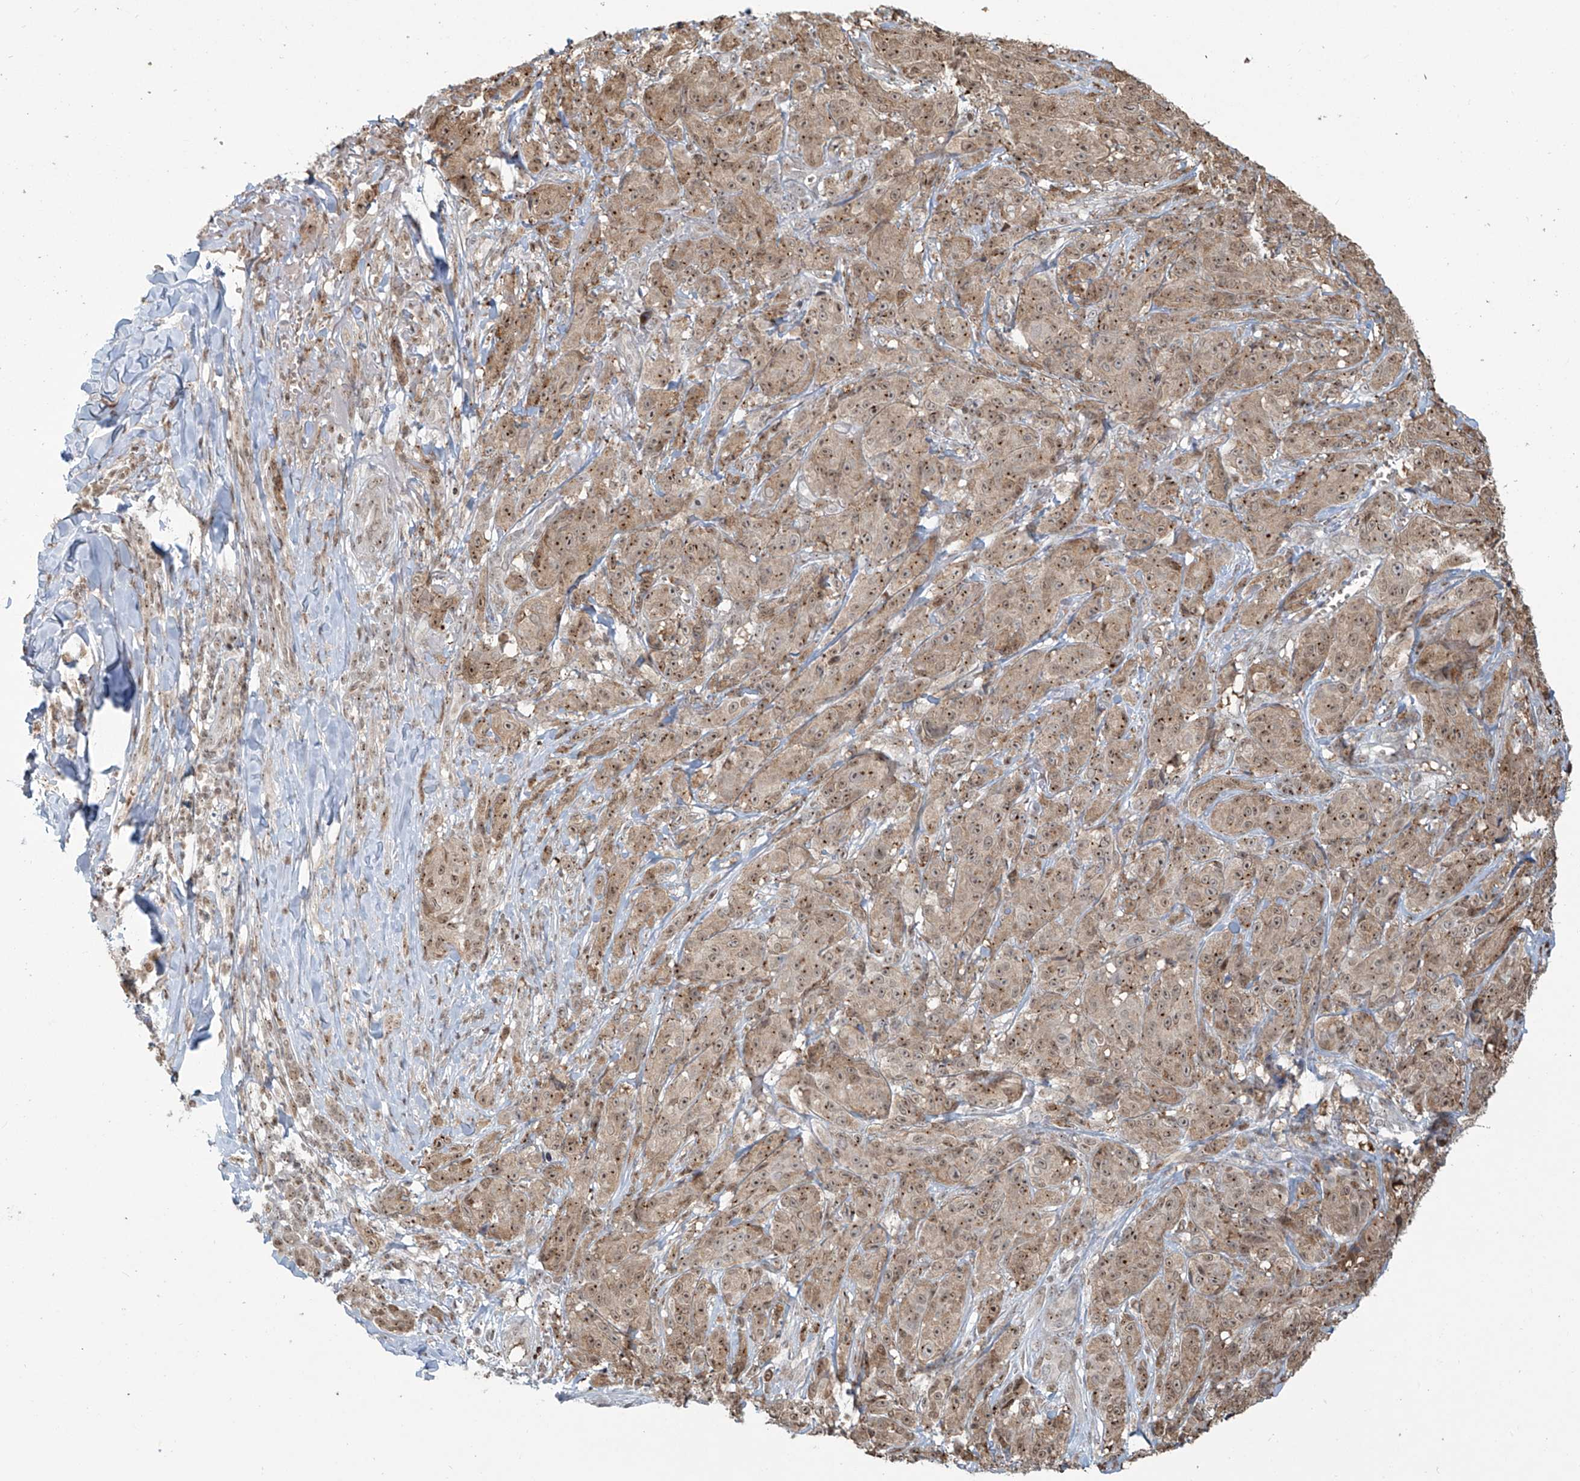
{"staining": {"intensity": "moderate", "quantity": ">75%", "location": "nuclear"}, "tissue": "melanoma", "cell_type": "Tumor cells", "image_type": "cancer", "snomed": [{"axis": "morphology", "description": "Malignant melanoma, NOS"}, {"axis": "topography", "description": "Skin"}], "caption": "Immunohistochemistry (IHC) micrograph of melanoma stained for a protein (brown), which reveals medium levels of moderate nuclear positivity in approximately >75% of tumor cells.", "gene": "VMP1", "patient": {"sex": "male", "age": 73}}